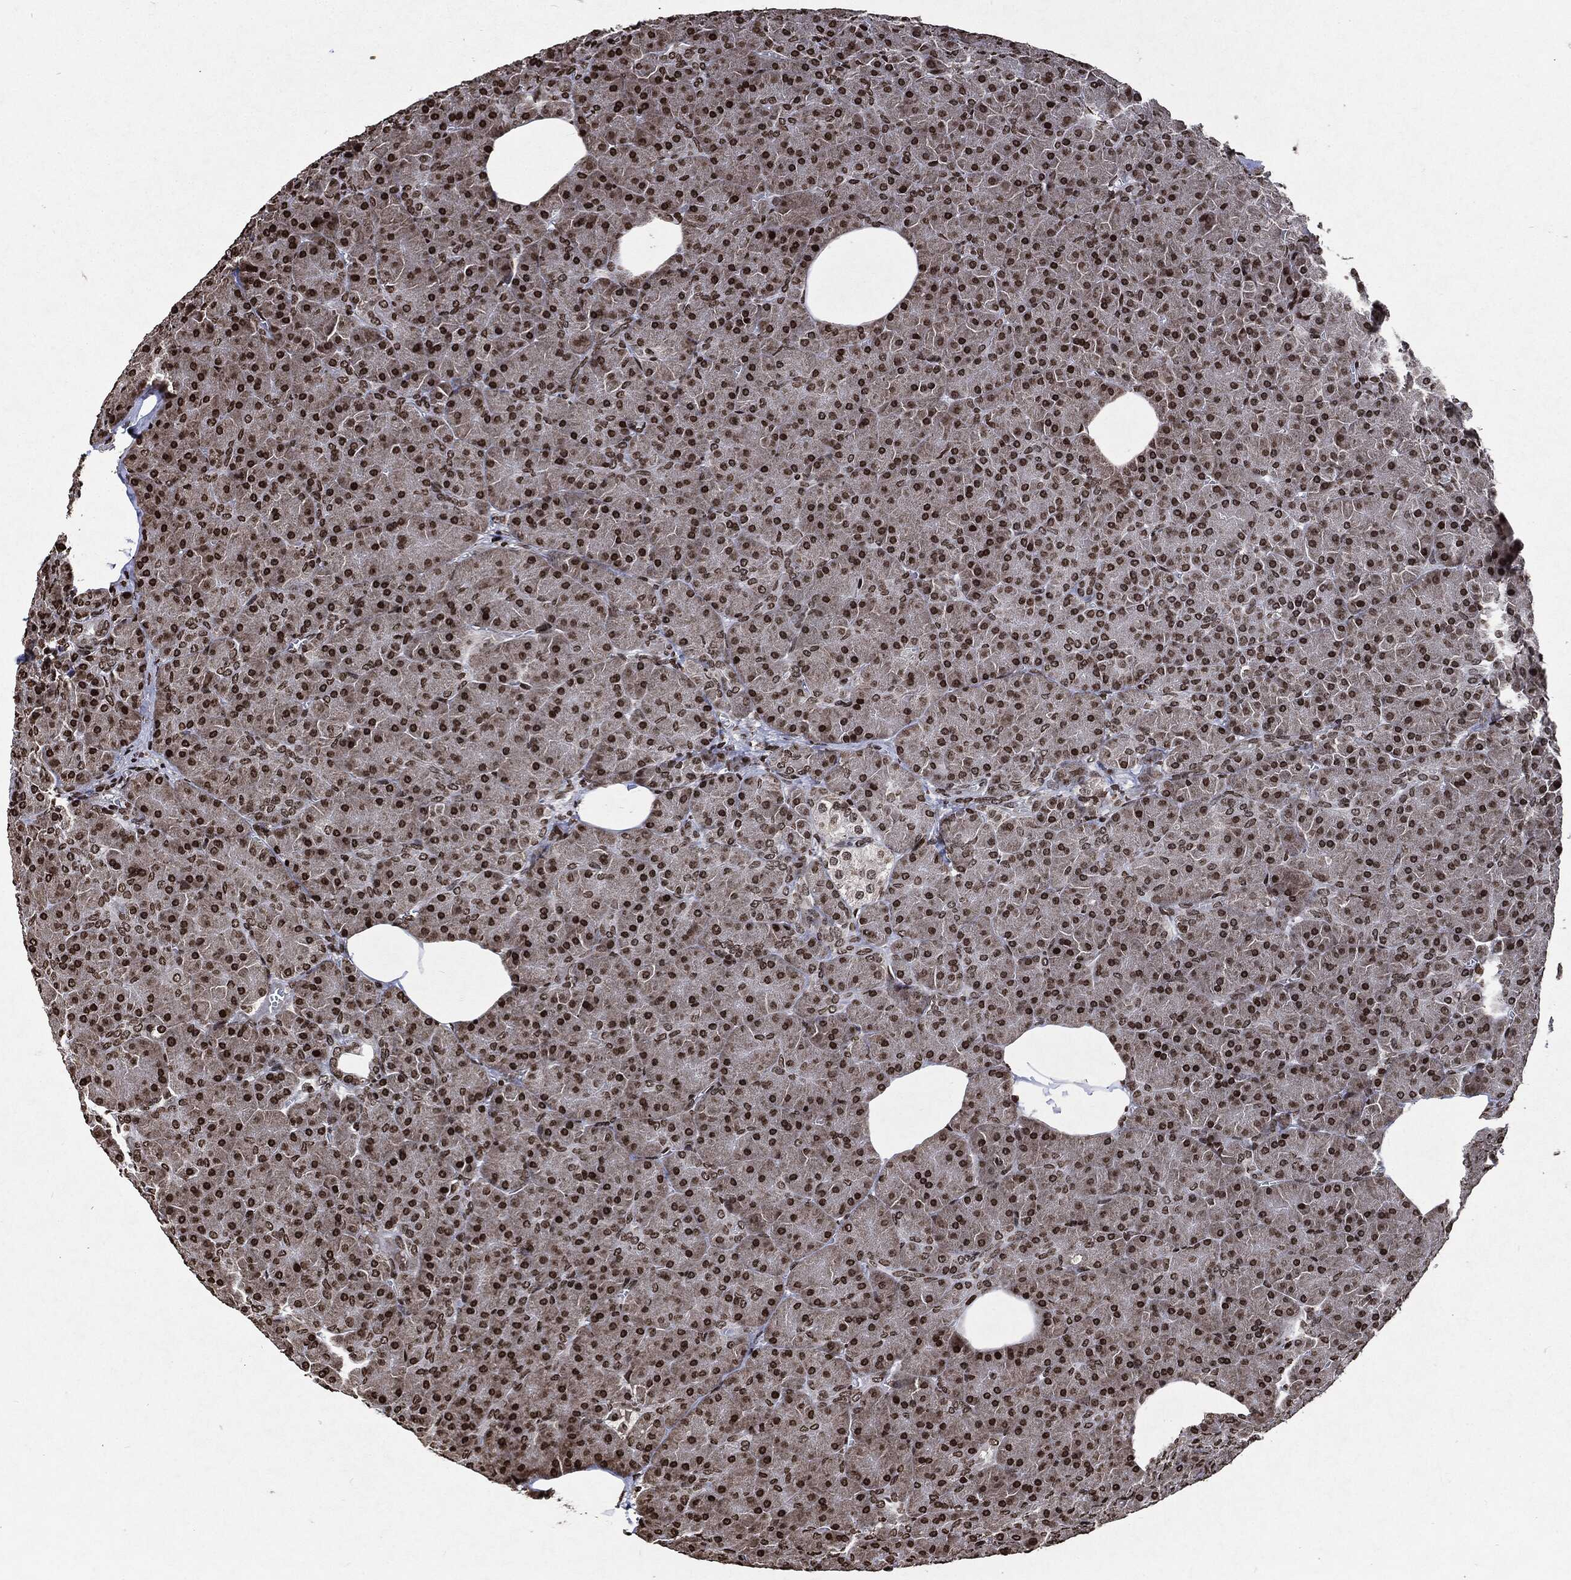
{"staining": {"intensity": "strong", "quantity": "25%-75%", "location": "nuclear"}, "tissue": "pancreas", "cell_type": "Exocrine glandular cells", "image_type": "normal", "snomed": [{"axis": "morphology", "description": "Normal tissue, NOS"}, {"axis": "topography", "description": "Pancreas"}], "caption": "Benign pancreas displays strong nuclear expression in about 25%-75% of exocrine glandular cells.", "gene": "JUN", "patient": {"sex": "male", "age": 61}}